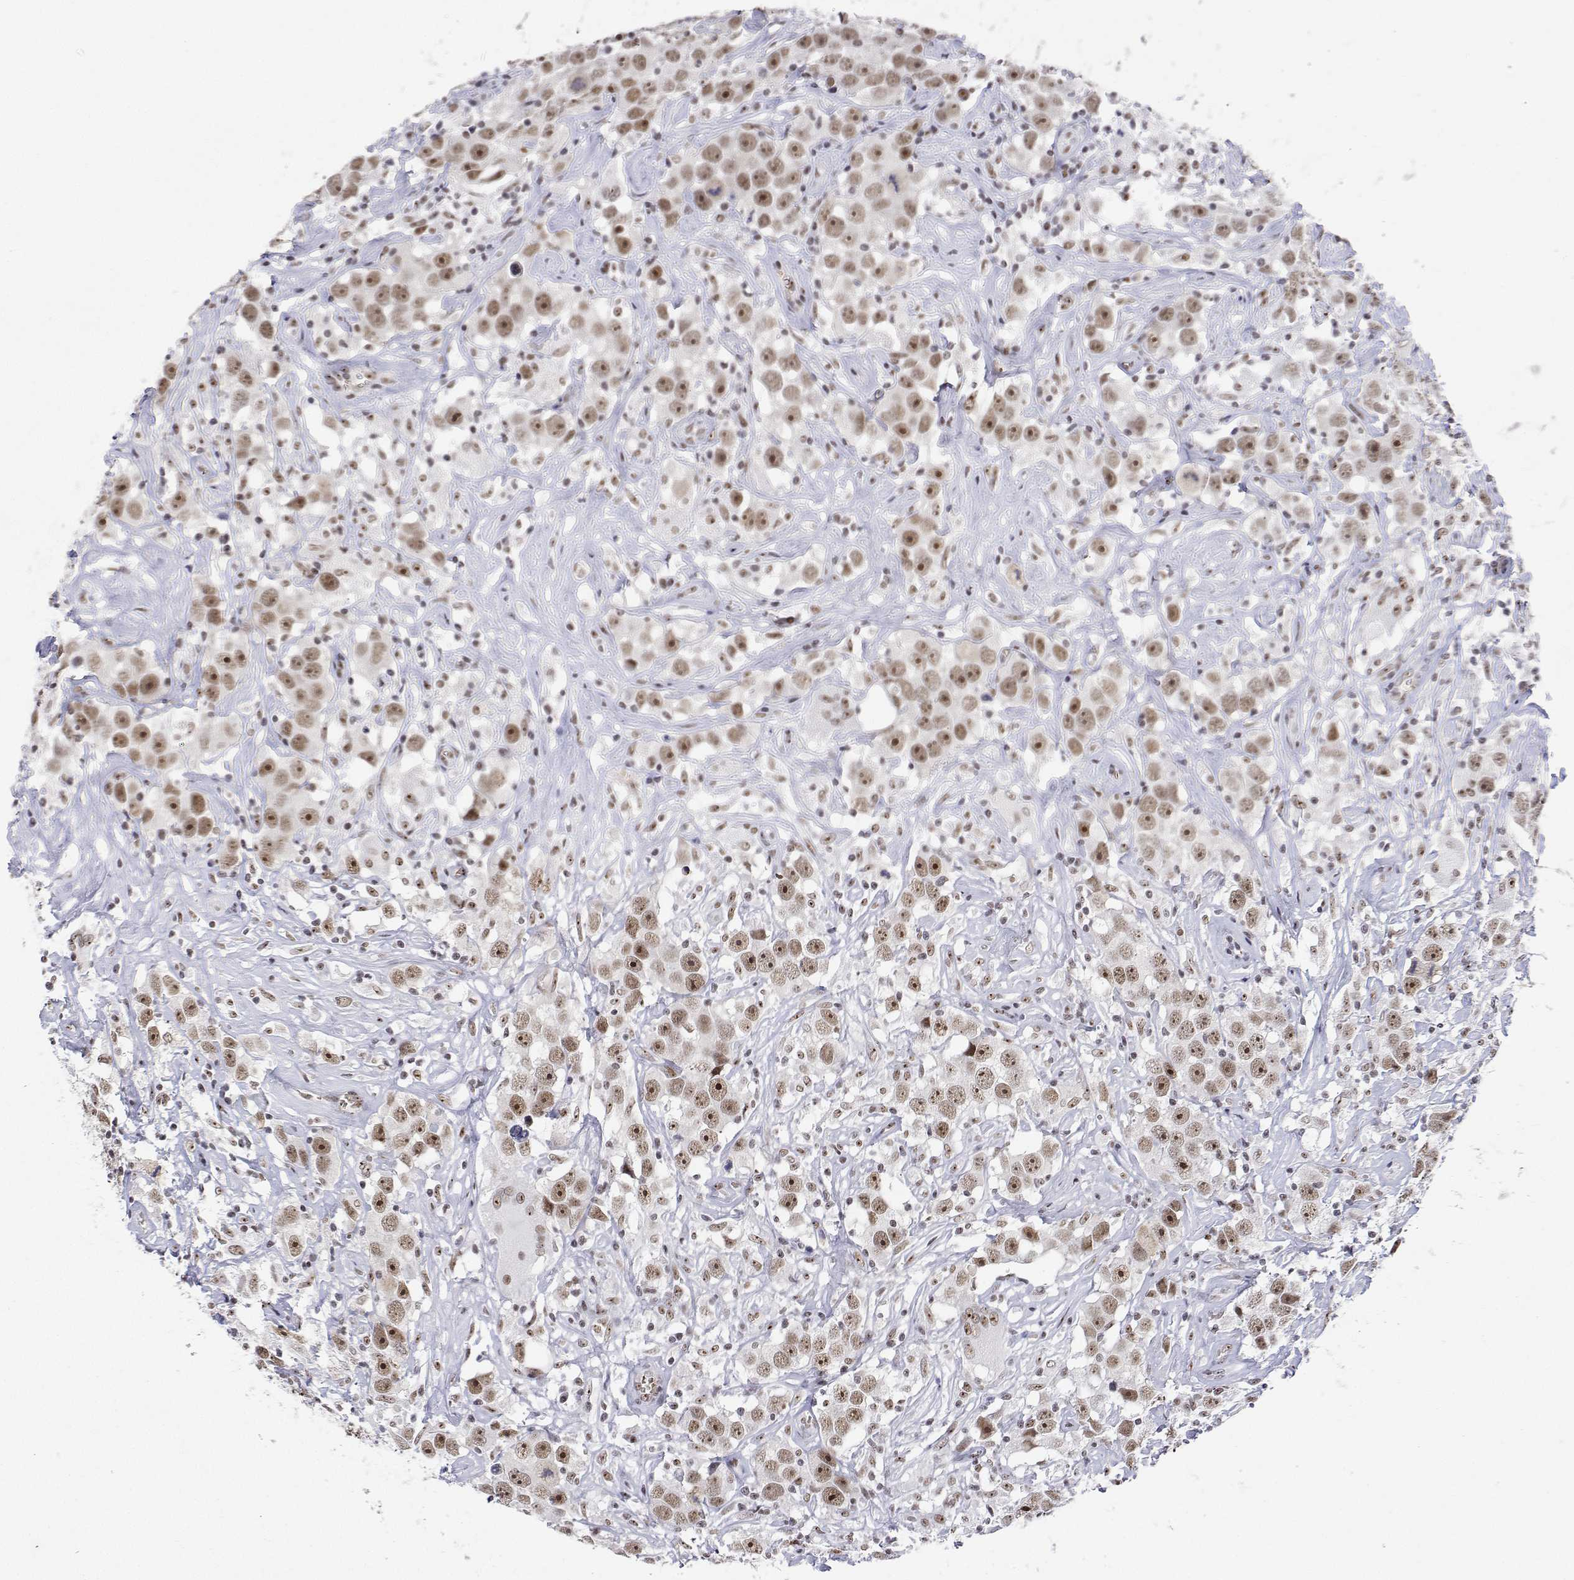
{"staining": {"intensity": "moderate", "quantity": ">75%", "location": "nuclear"}, "tissue": "testis cancer", "cell_type": "Tumor cells", "image_type": "cancer", "snomed": [{"axis": "morphology", "description": "Seminoma, NOS"}, {"axis": "topography", "description": "Testis"}], "caption": "A medium amount of moderate nuclear positivity is appreciated in about >75% of tumor cells in testis cancer (seminoma) tissue.", "gene": "ADAR", "patient": {"sex": "male", "age": 49}}